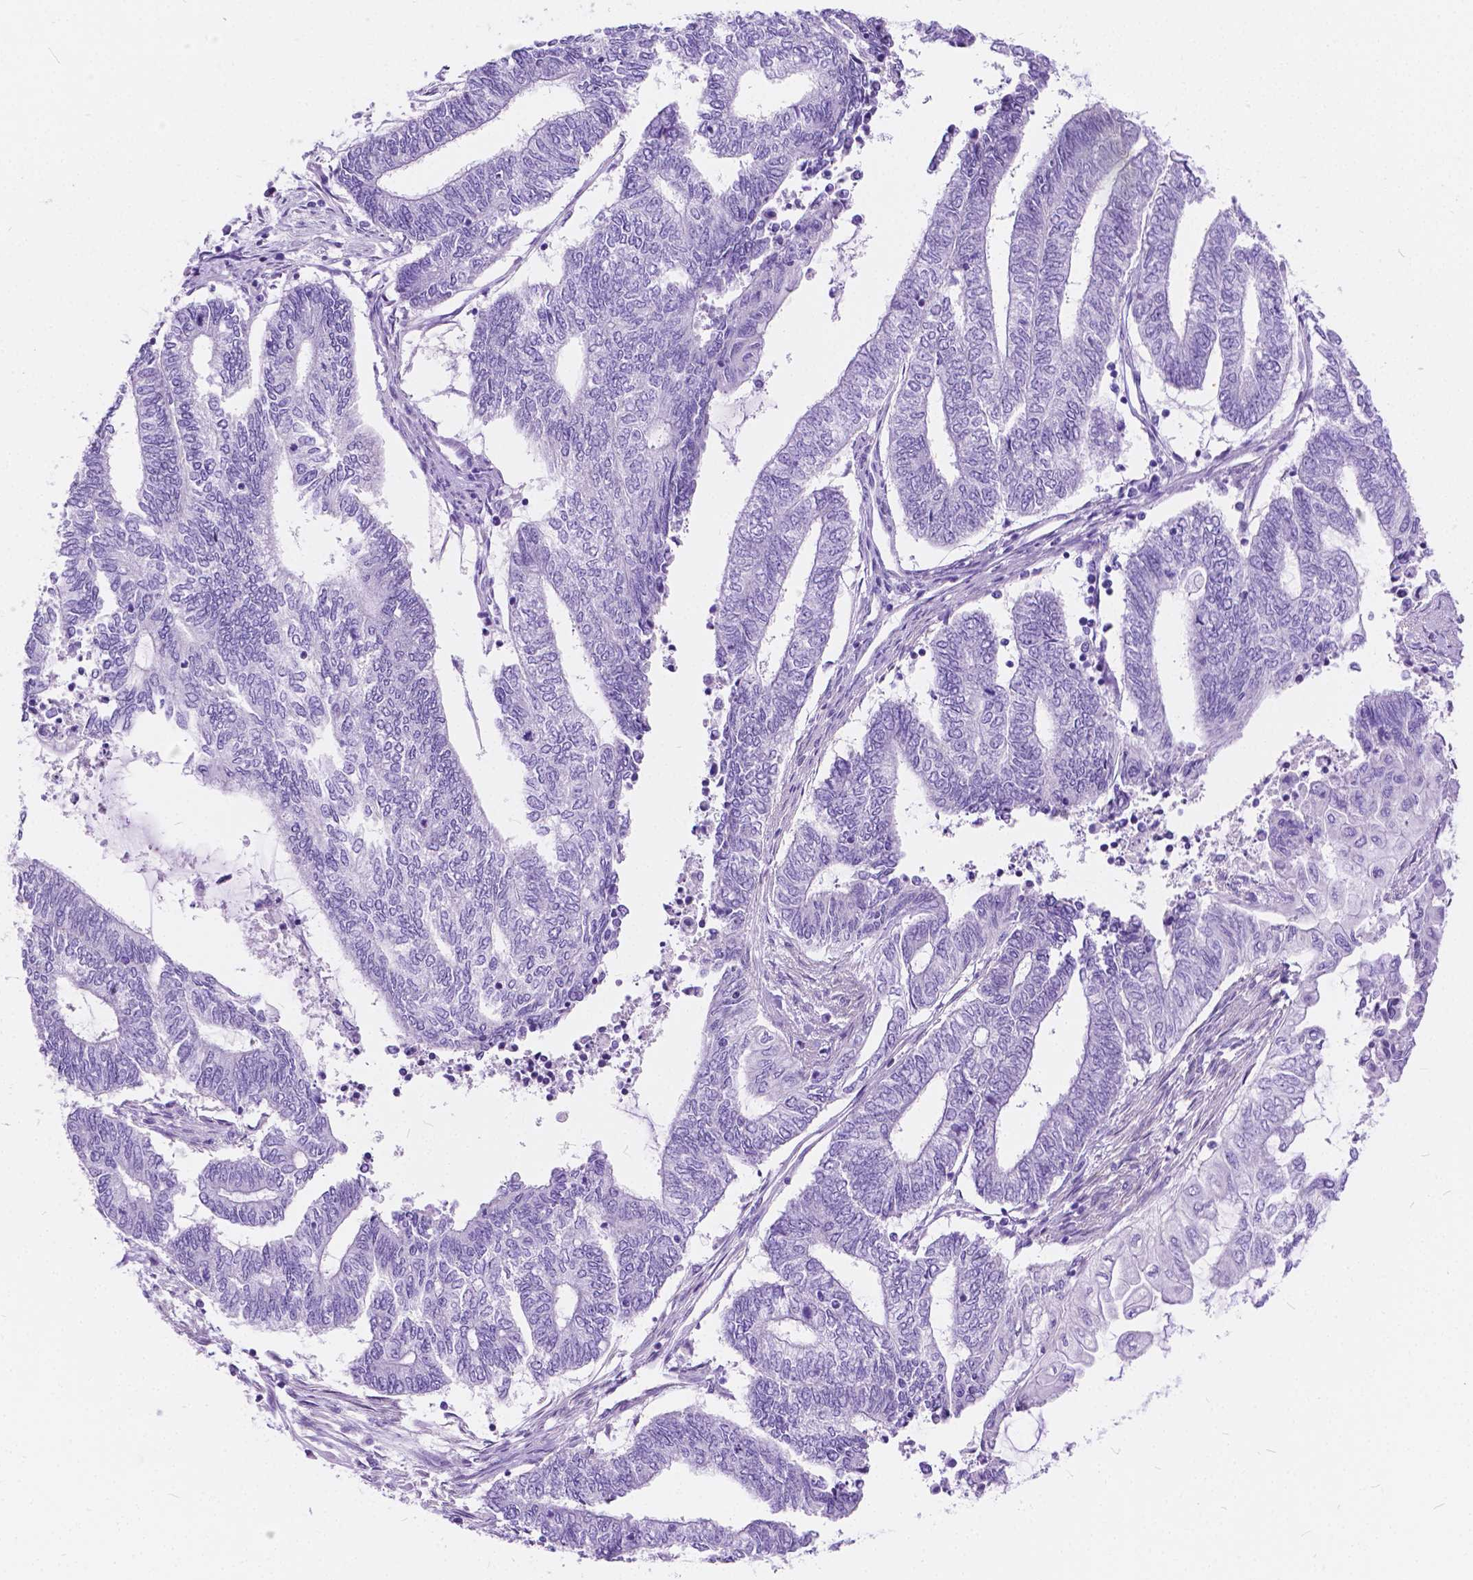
{"staining": {"intensity": "negative", "quantity": "none", "location": "none"}, "tissue": "endometrial cancer", "cell_type": "Tumor cells", "image_type": "cancer", "snomed": [{"axis": "morphology", "description": "Adenocarcinoma, NOS"}, {"axis": "topography", "description": "Uterus"}, {"axis": "topography", "description": "Endometrium"}], "caption": "IHC micrograph of human endometrial cancer (adenocarcinoma) stained for a protein (brown), which reveals no expression in tumor cells.", "gene": "CHRM1", "patient": {"sex": "female", "age": 70}}